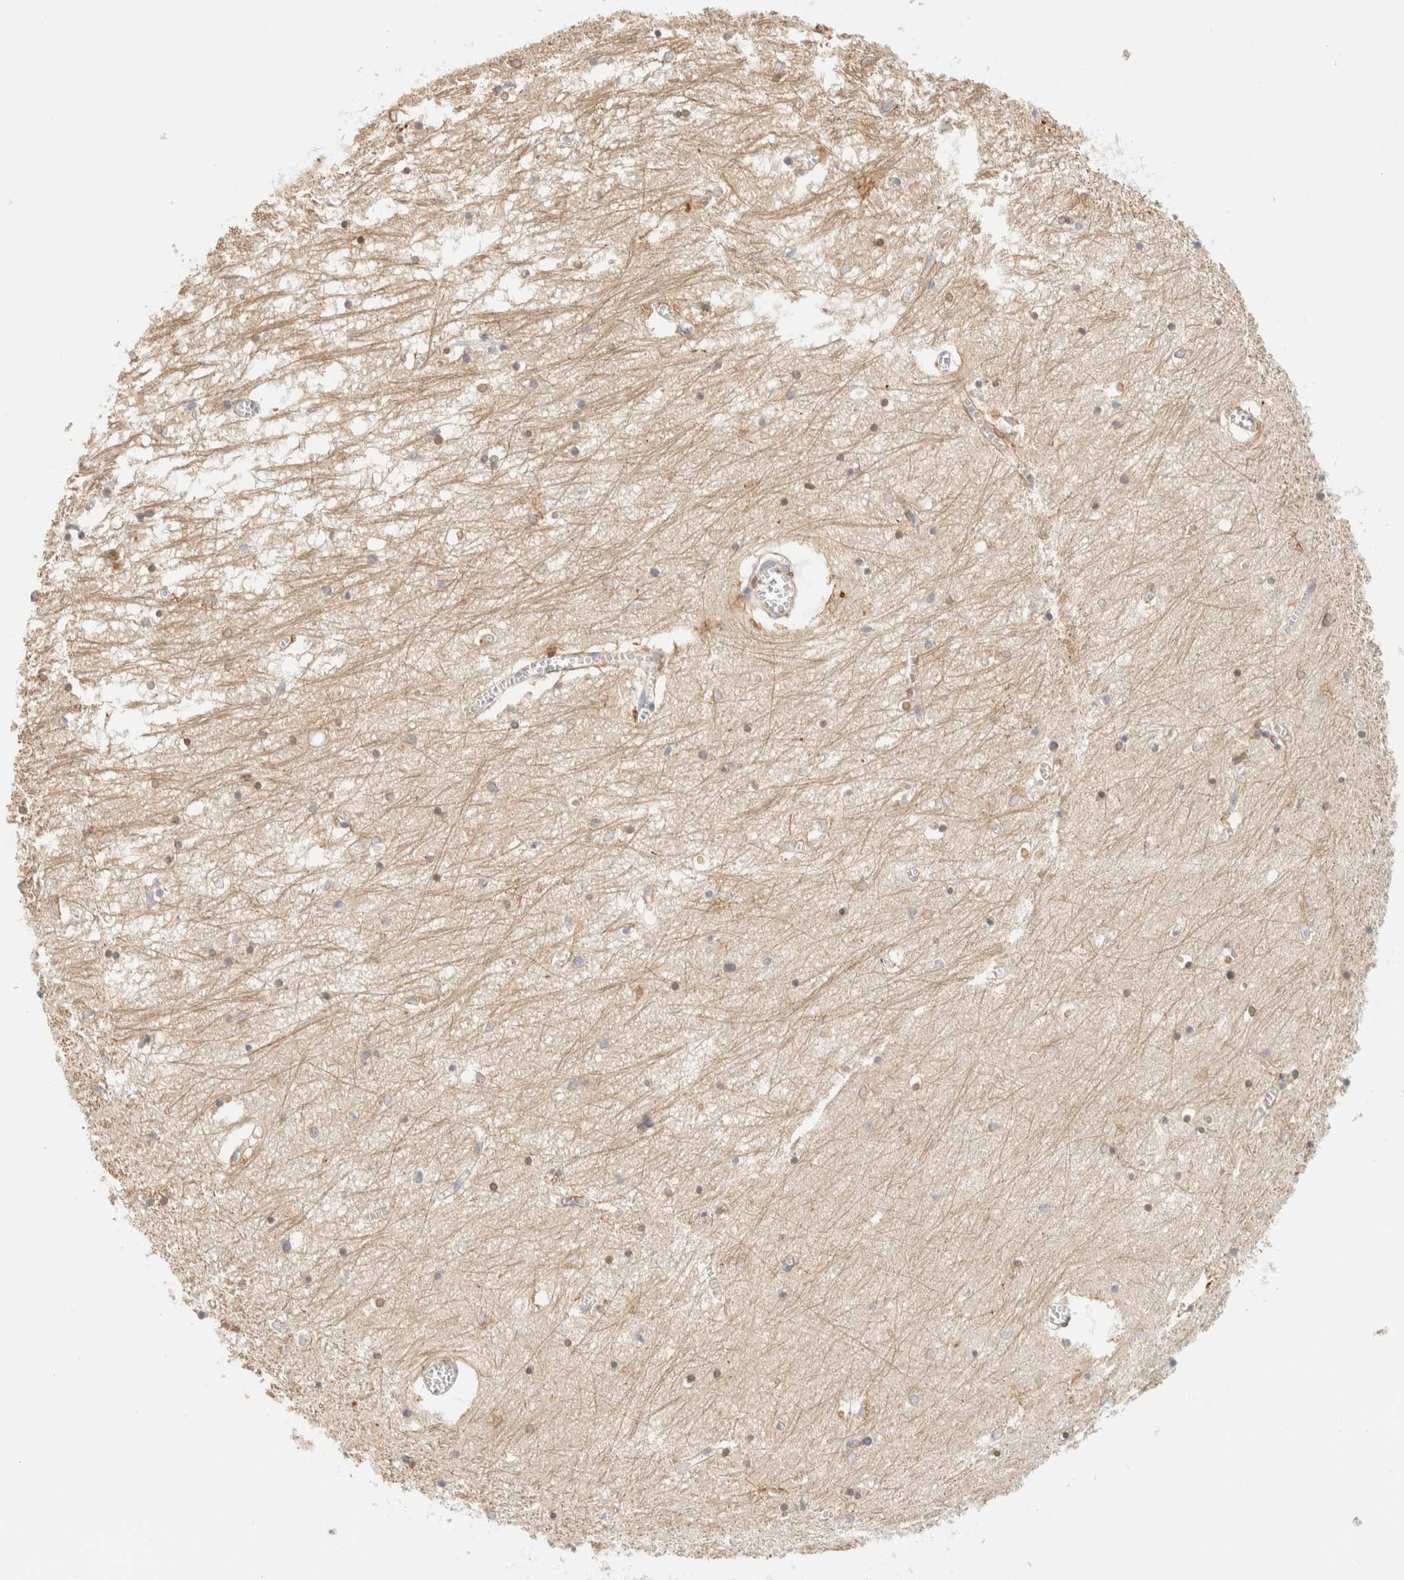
{"staining": {"intensity": "weak", "quantity": "25%-75%", "location": "cytoplasmic/membranous"}, "tissue": "hippocampus", "cell_type": "Glial cells", "image_type": "normal", "snomed": [{"axis": "morphology", "description": "Normal tissue, NOS"}, {"axis": "topography", "description": "Hippocampus"}], "caption": "Glial cells exhibit low levels of weak cytoplasmic/membranous staining in about 25%-75% of cells in unremarkable hippocampus.", "gene": "NT5C", "patient": {"sex": "male", "age": 70}}